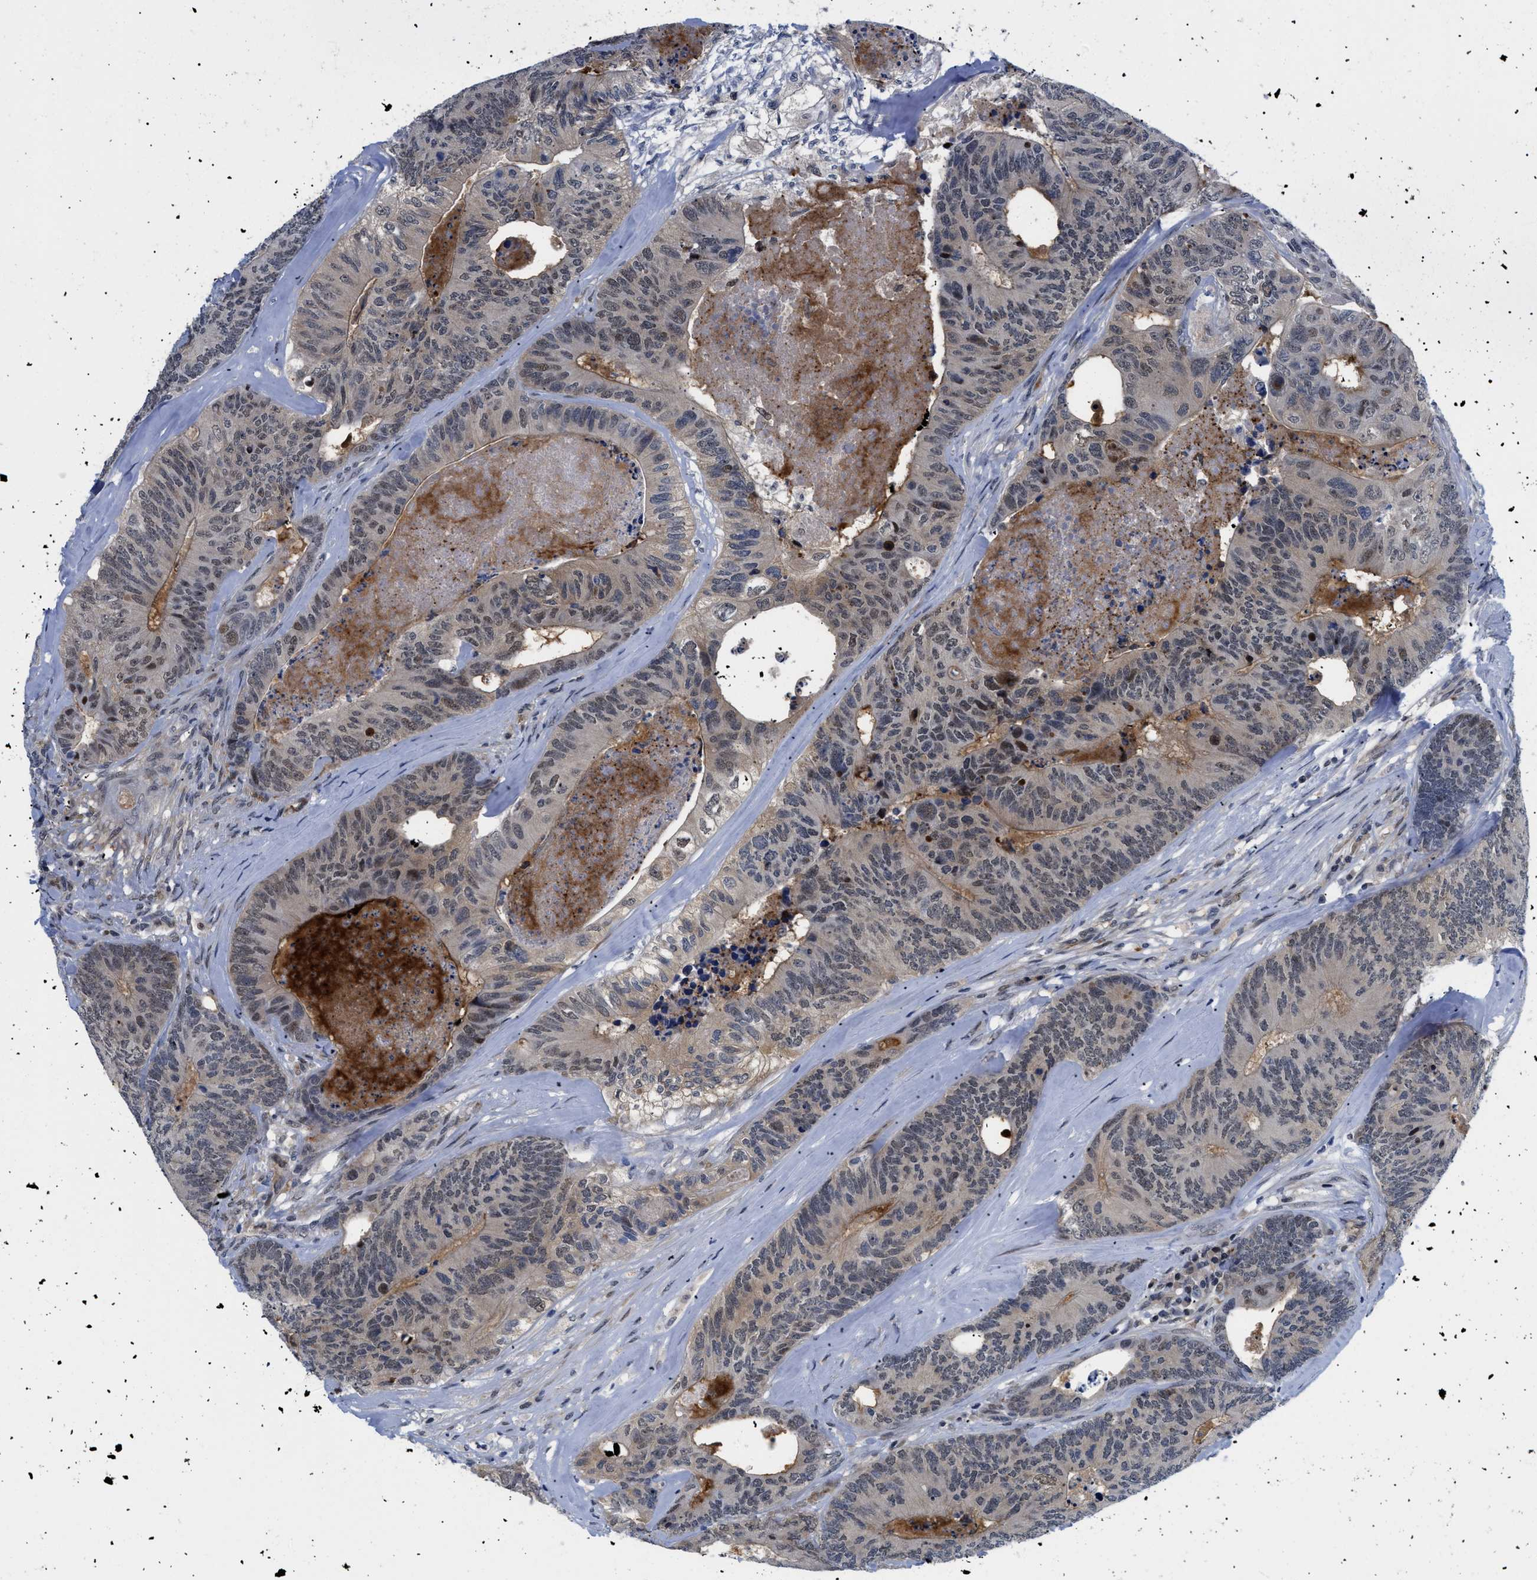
{"staining": {"intensity": "moderate", "quantity": "<25%", "location": "nuclear"}, "tissue": "colorectal cancer", "cell_type": "Tumor cells", "image_type": "cancer", "snomed": [{"axis": "morphology", "description": "Adenocarcinoma, NOS"}, {"axis": "topography", "description": "Colon"}], "caption": "A brown stain highlights moderate nuclear positivity of a protein in human colorectal cancer tumor cells. The protein of interest is stained brown, and the nuclei are stained in blue (DAB IHC with brightfield microscopy, high magnification).", "gene": "SLC29A2", "patient": {"sex": "female", "age": 67}}